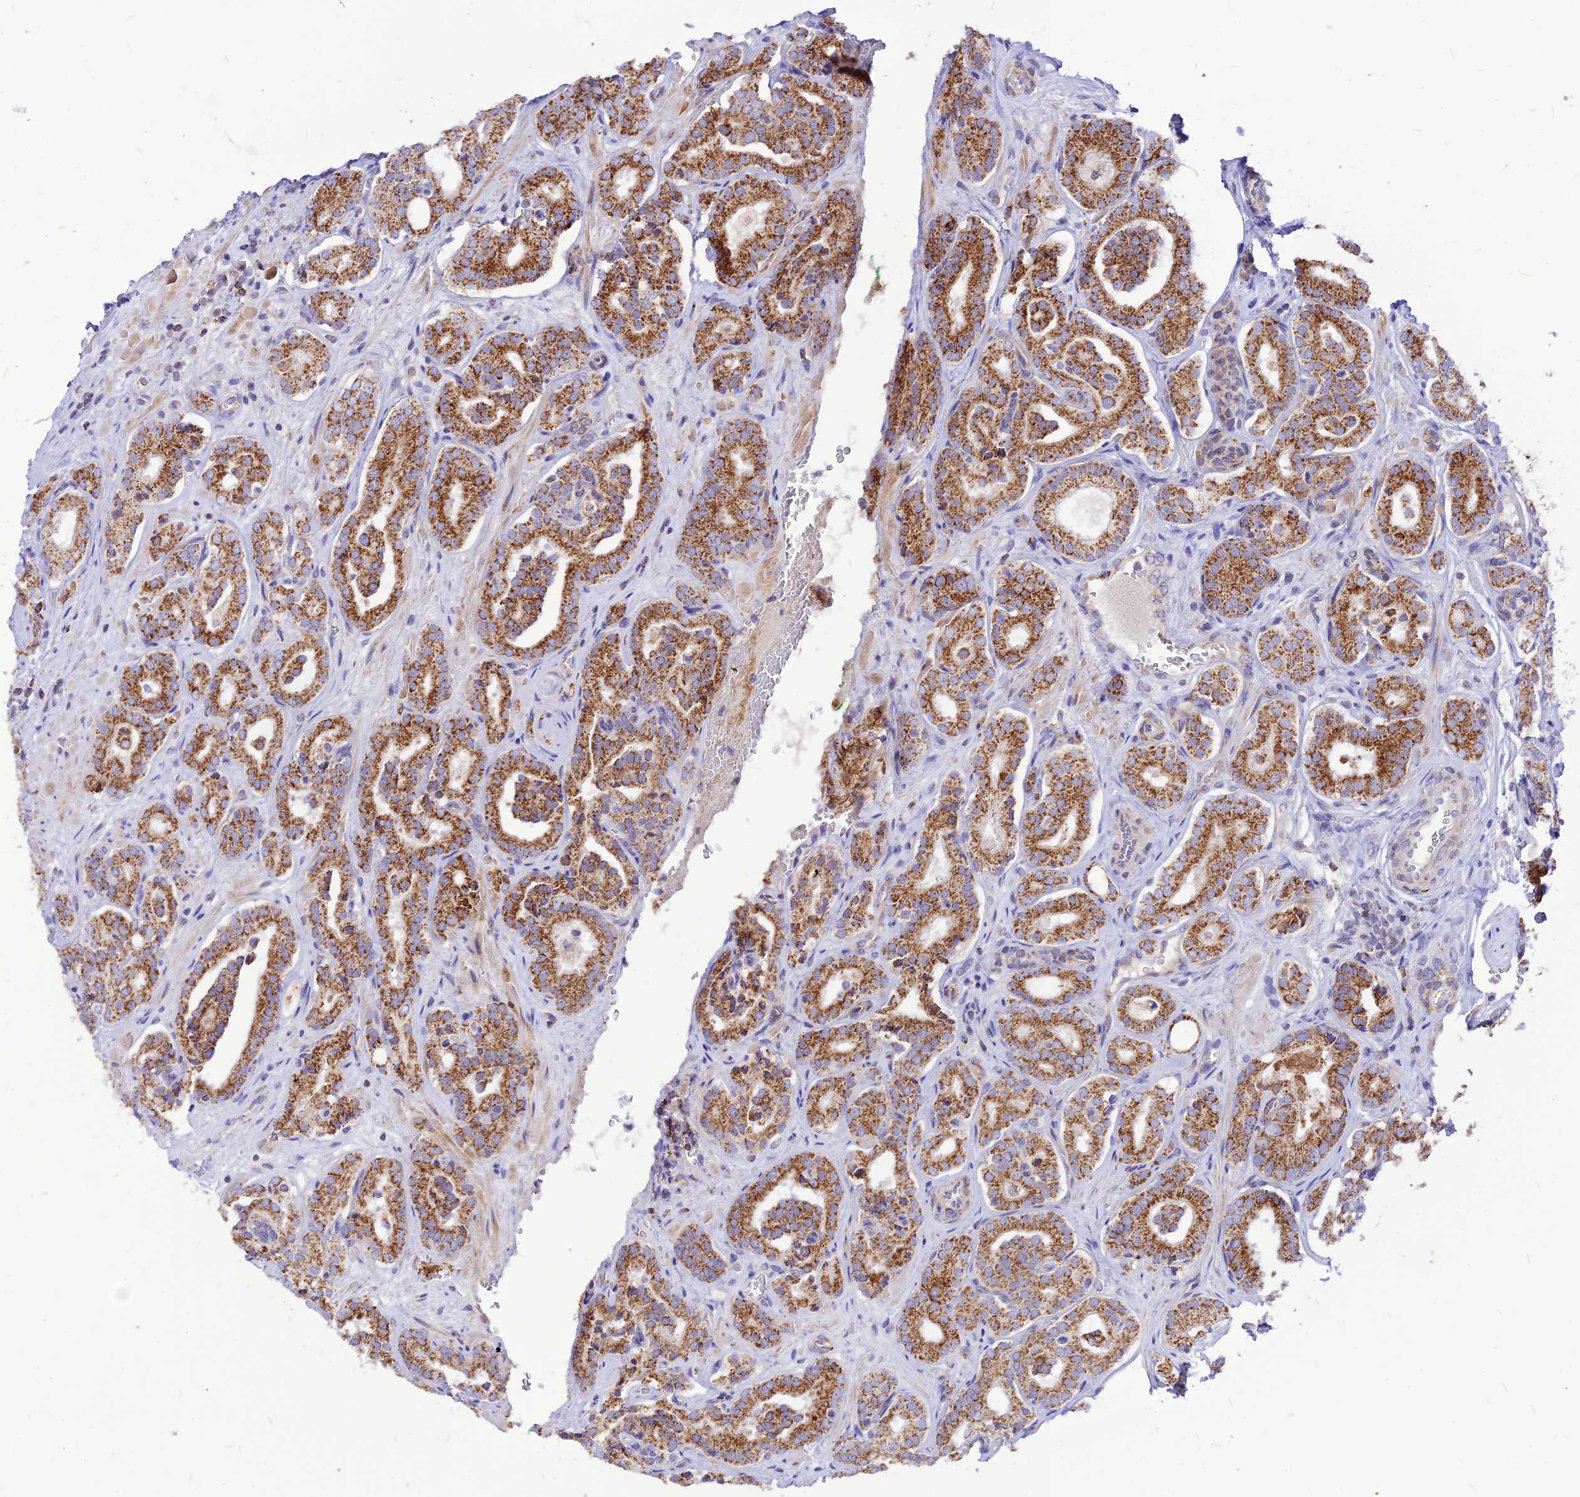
{"staining": {"intensity": "strong", "quantity": ">75%", "location": "cytoplasmic/membranous"}, "tissue": "prostate cancer", "cell_type": "Tumor cells", "image_type": "cancer", "snomed": [{"axis": "morphology", "description": "Adenocarcinoma, High grade"}, {"axis": "topography", "description": "Prostate"}], "caption": "This is an image of IHC staining of prostate high-grade adenocarcinoma, which shows strong staining in the cytoplasmic/membranous of tumor cells.", "gene": "ECI1", "patient": {"sex": "male", "age": 66}}